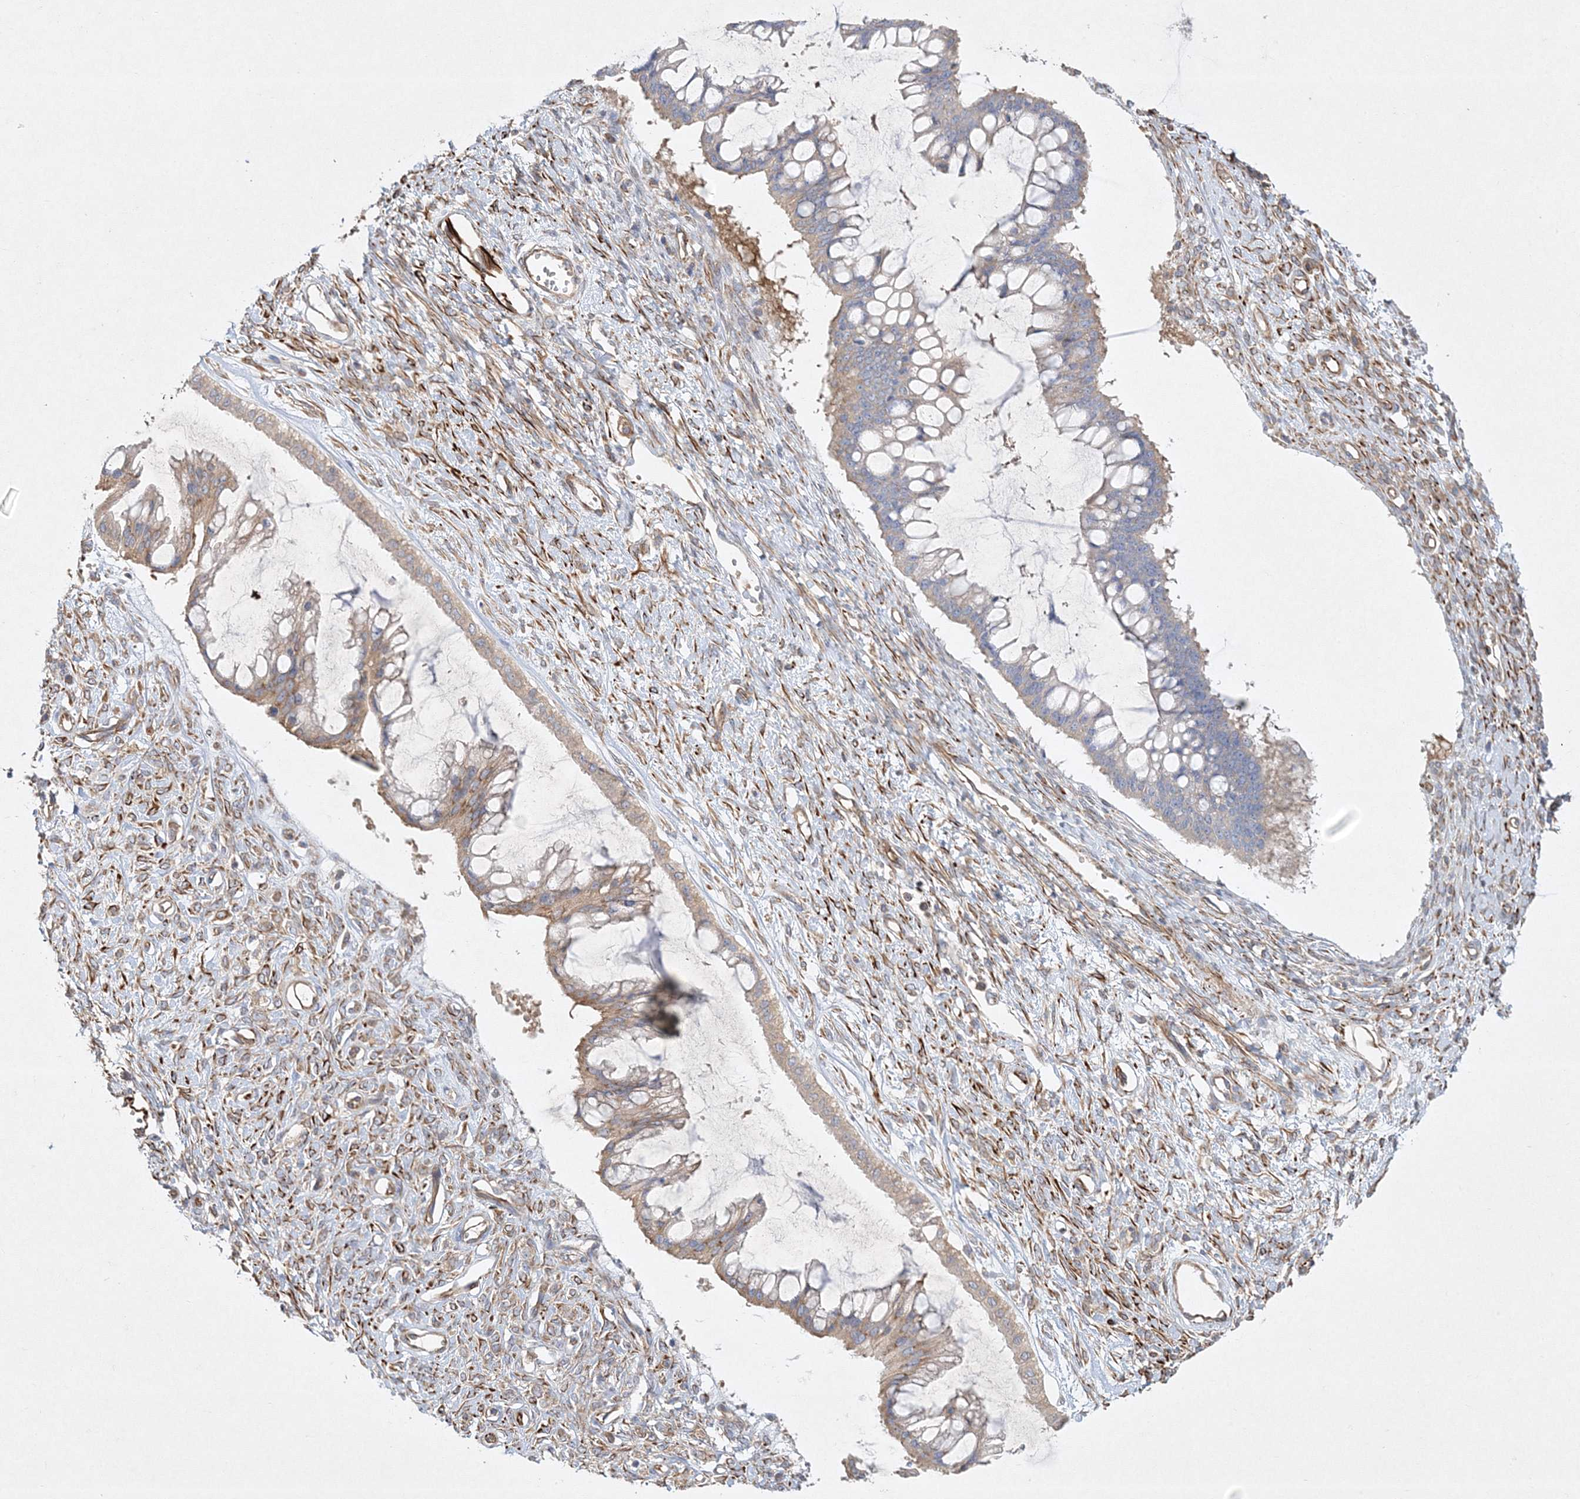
{"staining": {"intensity": "moderate", "quantity": "<25%", "location": "cytoplasmic/membranous"}, "tissue": "ovarian cancer", "cell_type": "Tumor cells", "image_type": "cancer", "snomed": [{"axis": "morphology", "description": "Cystadenocarcinoma, mucinous, NOS"}, {"axis": "topography", "description": "Ovary"}], "caption": "Ovarian mucinous cystadenocarcinoma tissue shows moderate cytoplasmic/membranous expression in about <25% of tumor cells", "gene": "WDR37", "patient": {"sex": "female", "age": 73}}